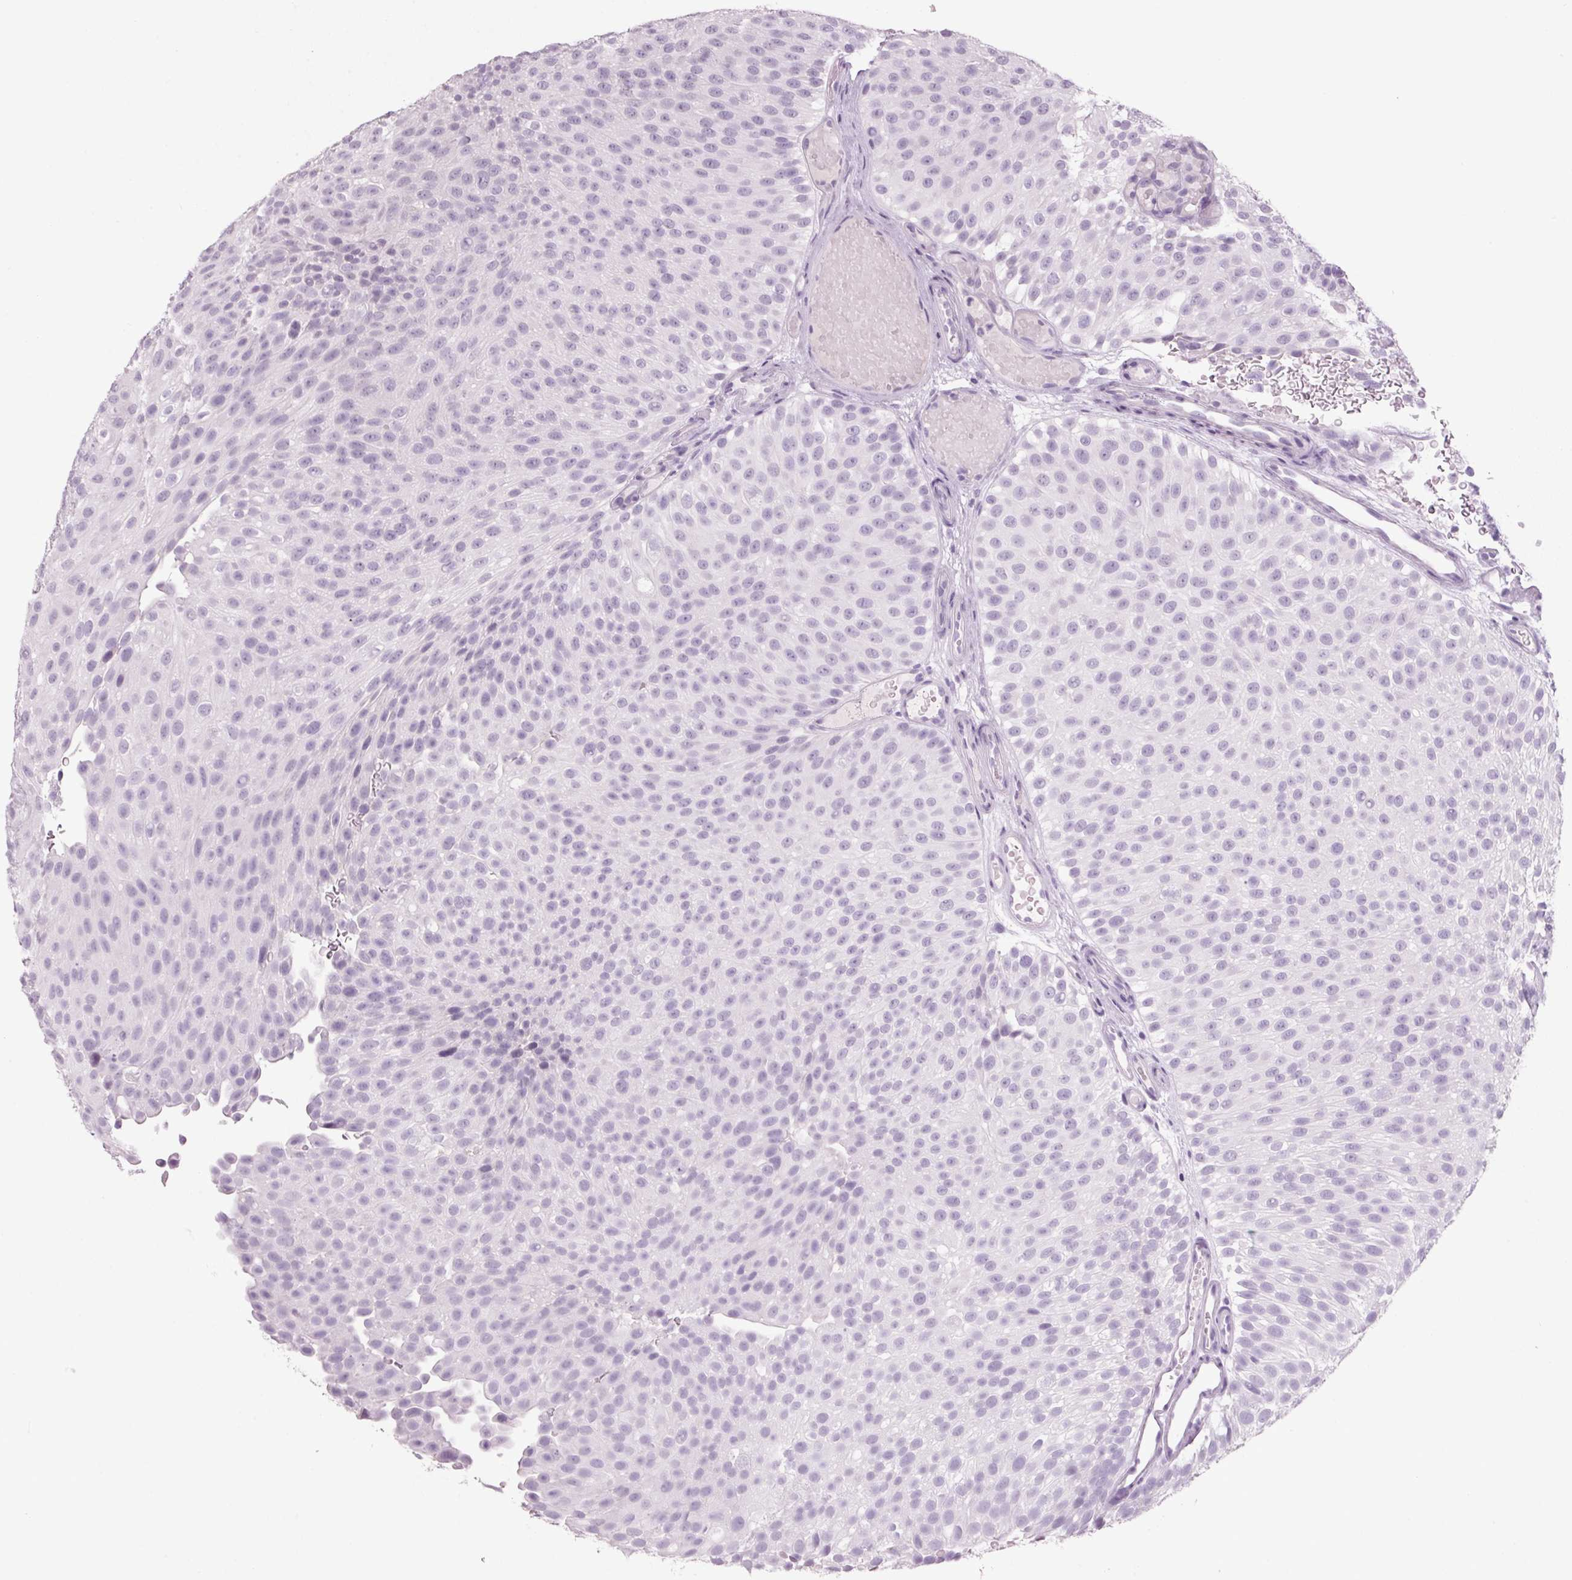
{"staining": {"intensity": "negative", "quantity": "none", "location": "none"}, "tissue": "urothelial cancer", "cell_type": "Tumor cells", "image_type": "cancer", "snomed": [{"axis": "morphology", "description": "Urothelial carcinoma, Low grade"}, {"axis": "topography", "description": "Urinary bladder"}], "caption": "DAB (3,3'-diaminobenzidine) immunohistochemical staining of low-grade urothelial carcinoma shows no significant staining in tumor cells.", "gene": "PPP1R1A", "patient": {"sex": "male", "age": 78}}